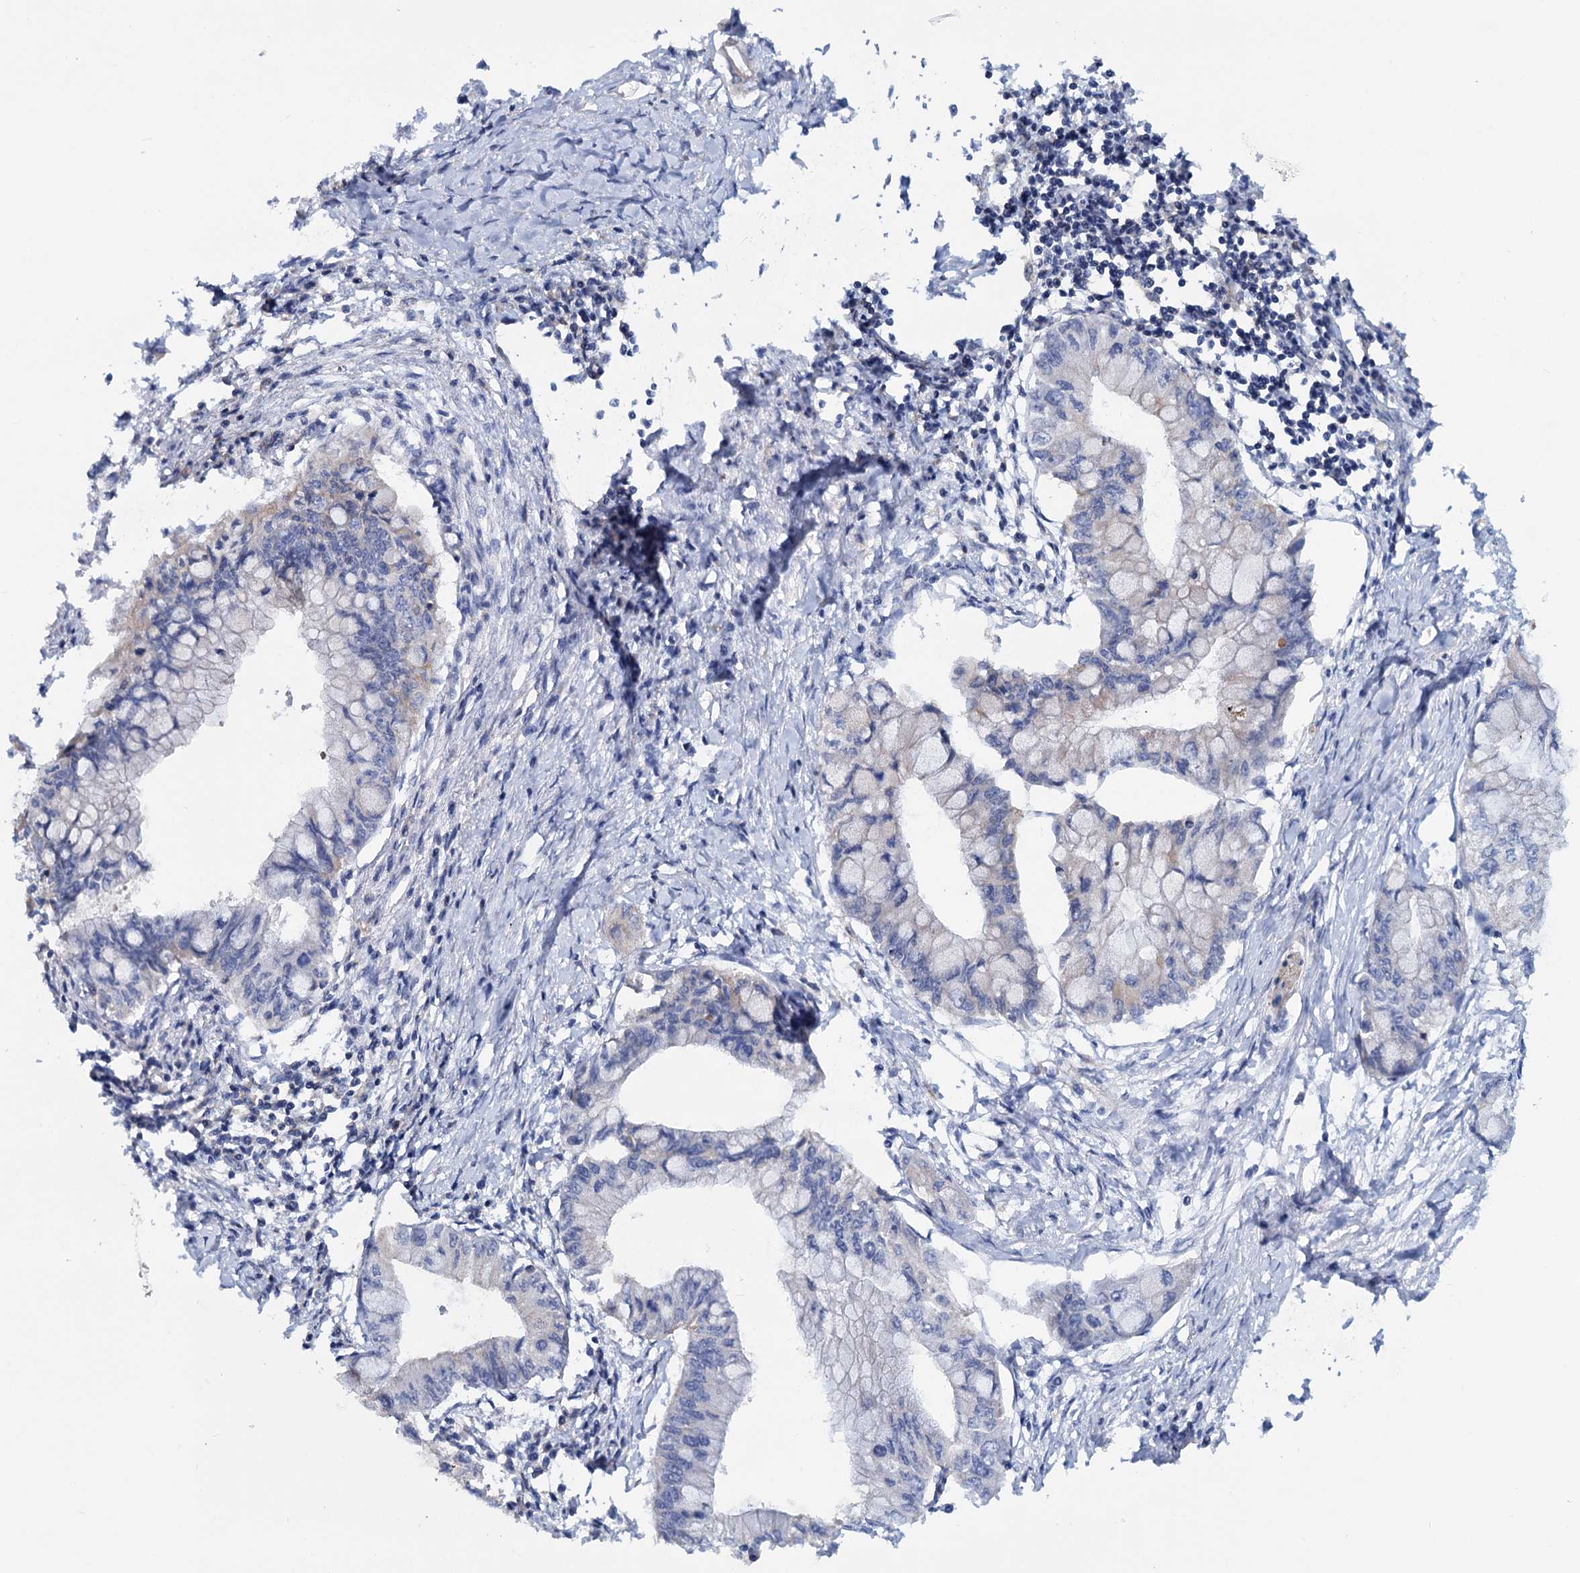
{"staining": {"intensity": "negative", "quantity": "none", "location": "none"}, "tissue": "pancreatic cancer", "cell_type": "Tumor cells", "image_type": "cancer", "snomed": [{"axis": "morphology", "description": "Adenocarcinoma, NOS"}, {"axis": "topography", "description": "Pancreas"}], "caption": "This is an IHC histopathology image of adenocarcinoma (pancreatic). There is no staining in tumor cells.", "gene": "LRCH4", "patient": {"sex": "male", "age": 48}}